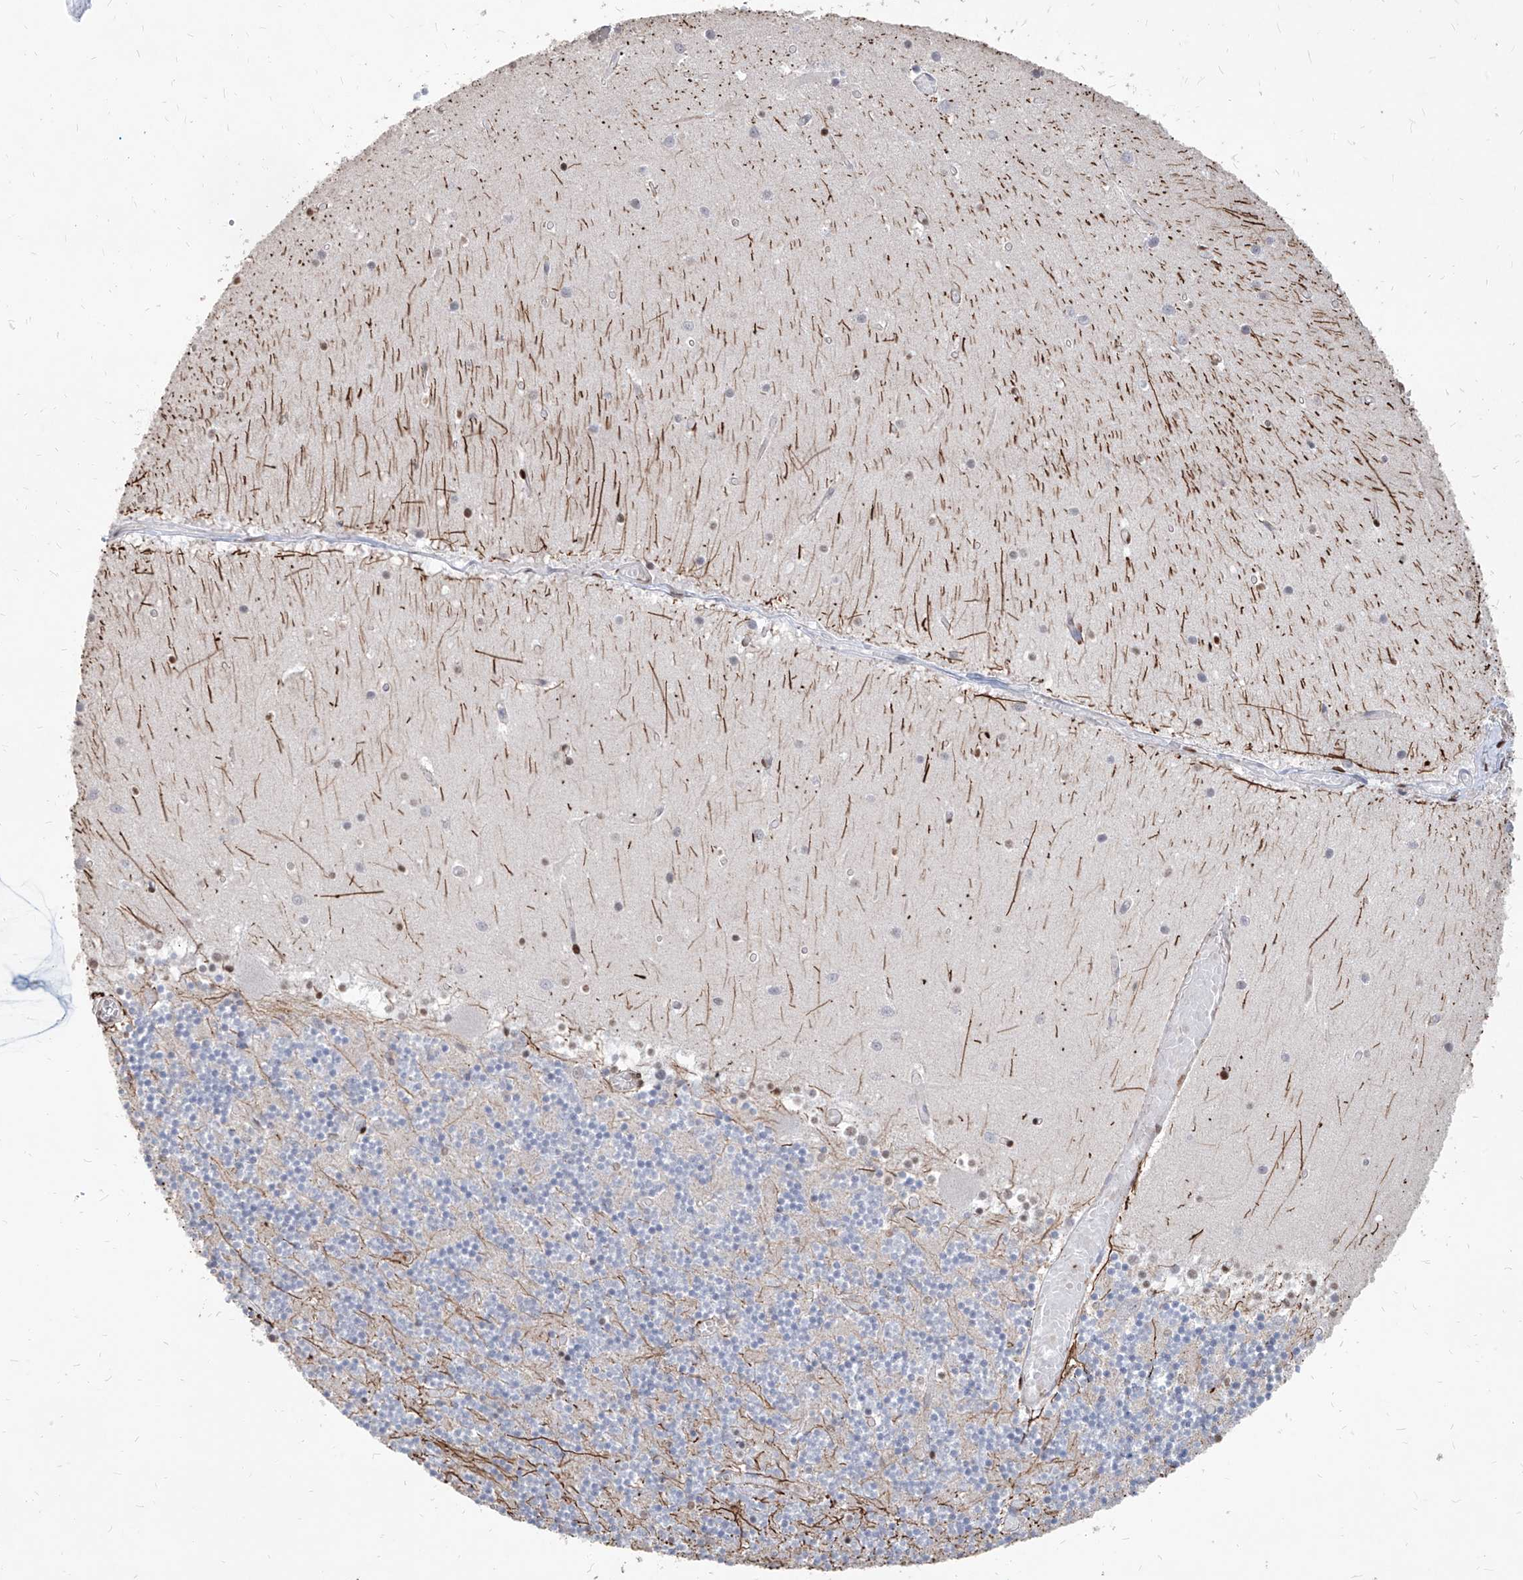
{"staining": {"intensity": "negative", "quantity": "none", "location": "none"}, "tissue": "cerebellum", "cell_type": "Cells in granular layer", "image_type": "normal", "snomed": [{"axis": "morphology", "description": "Normal tissue, NOS"}, {"axis": "topography", "description": "Cerebellum"}], "caption": "A histopathology image of human cerebellum is negative for staining in cells in granular layer. (DAB immunohistochemistry with hematoxylin counter stain).", "gene": "IRF2", "patient": {"sex": "female", "age": 28}}